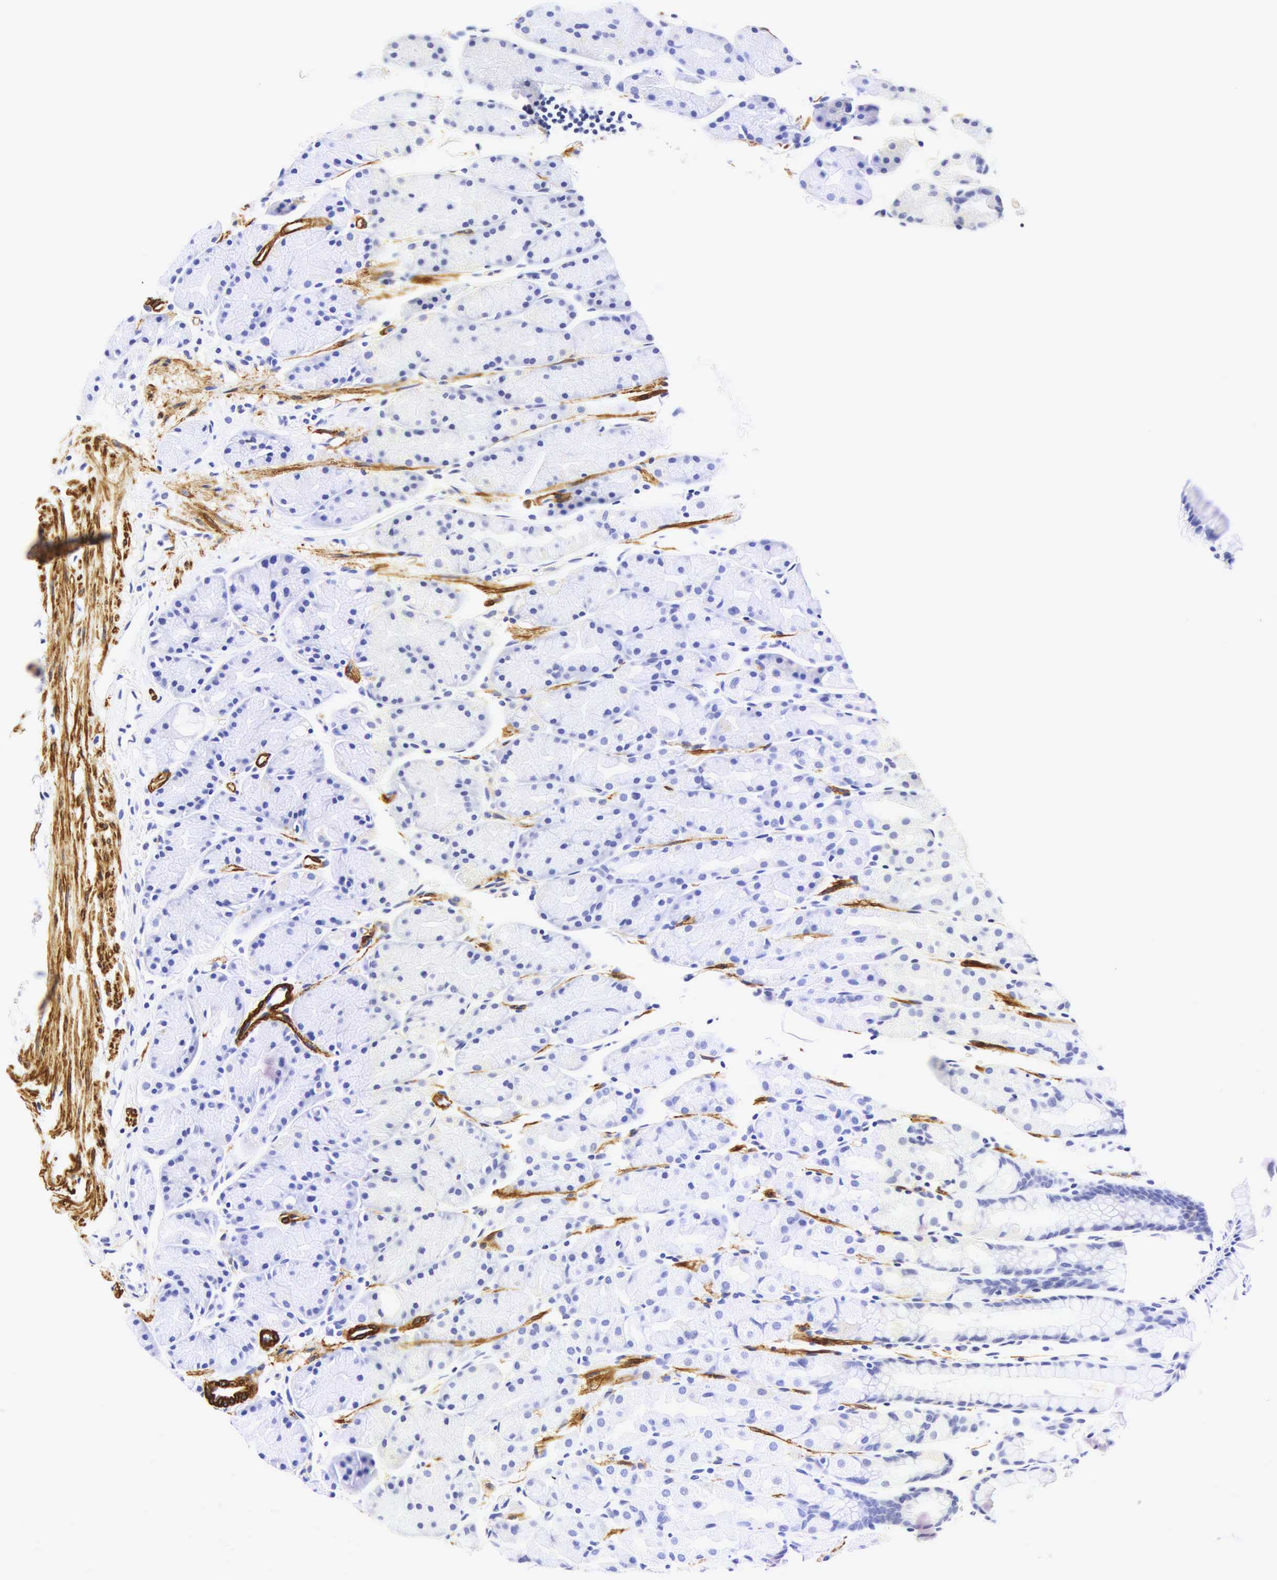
{"staining": {"intensity": "negative", "quantity": "none", "location": "none"}, "tissue": "stomach", "cell_type": "Glandular cells", "image_type": "normal", "snomed": [{"axis": "morphology", "description": "Normal tissue, NOS"}, {"axis": "topography", "description": "Esophagus"}, {"axis": "topography", "description": "Stomach, upper"}], "caption": "DAB immunohistochemical staining of benign human stomach exhibits no significant staining in glandular cells.", "gene": "CALD1", "patient": {"sex": "male", "age": 47}}